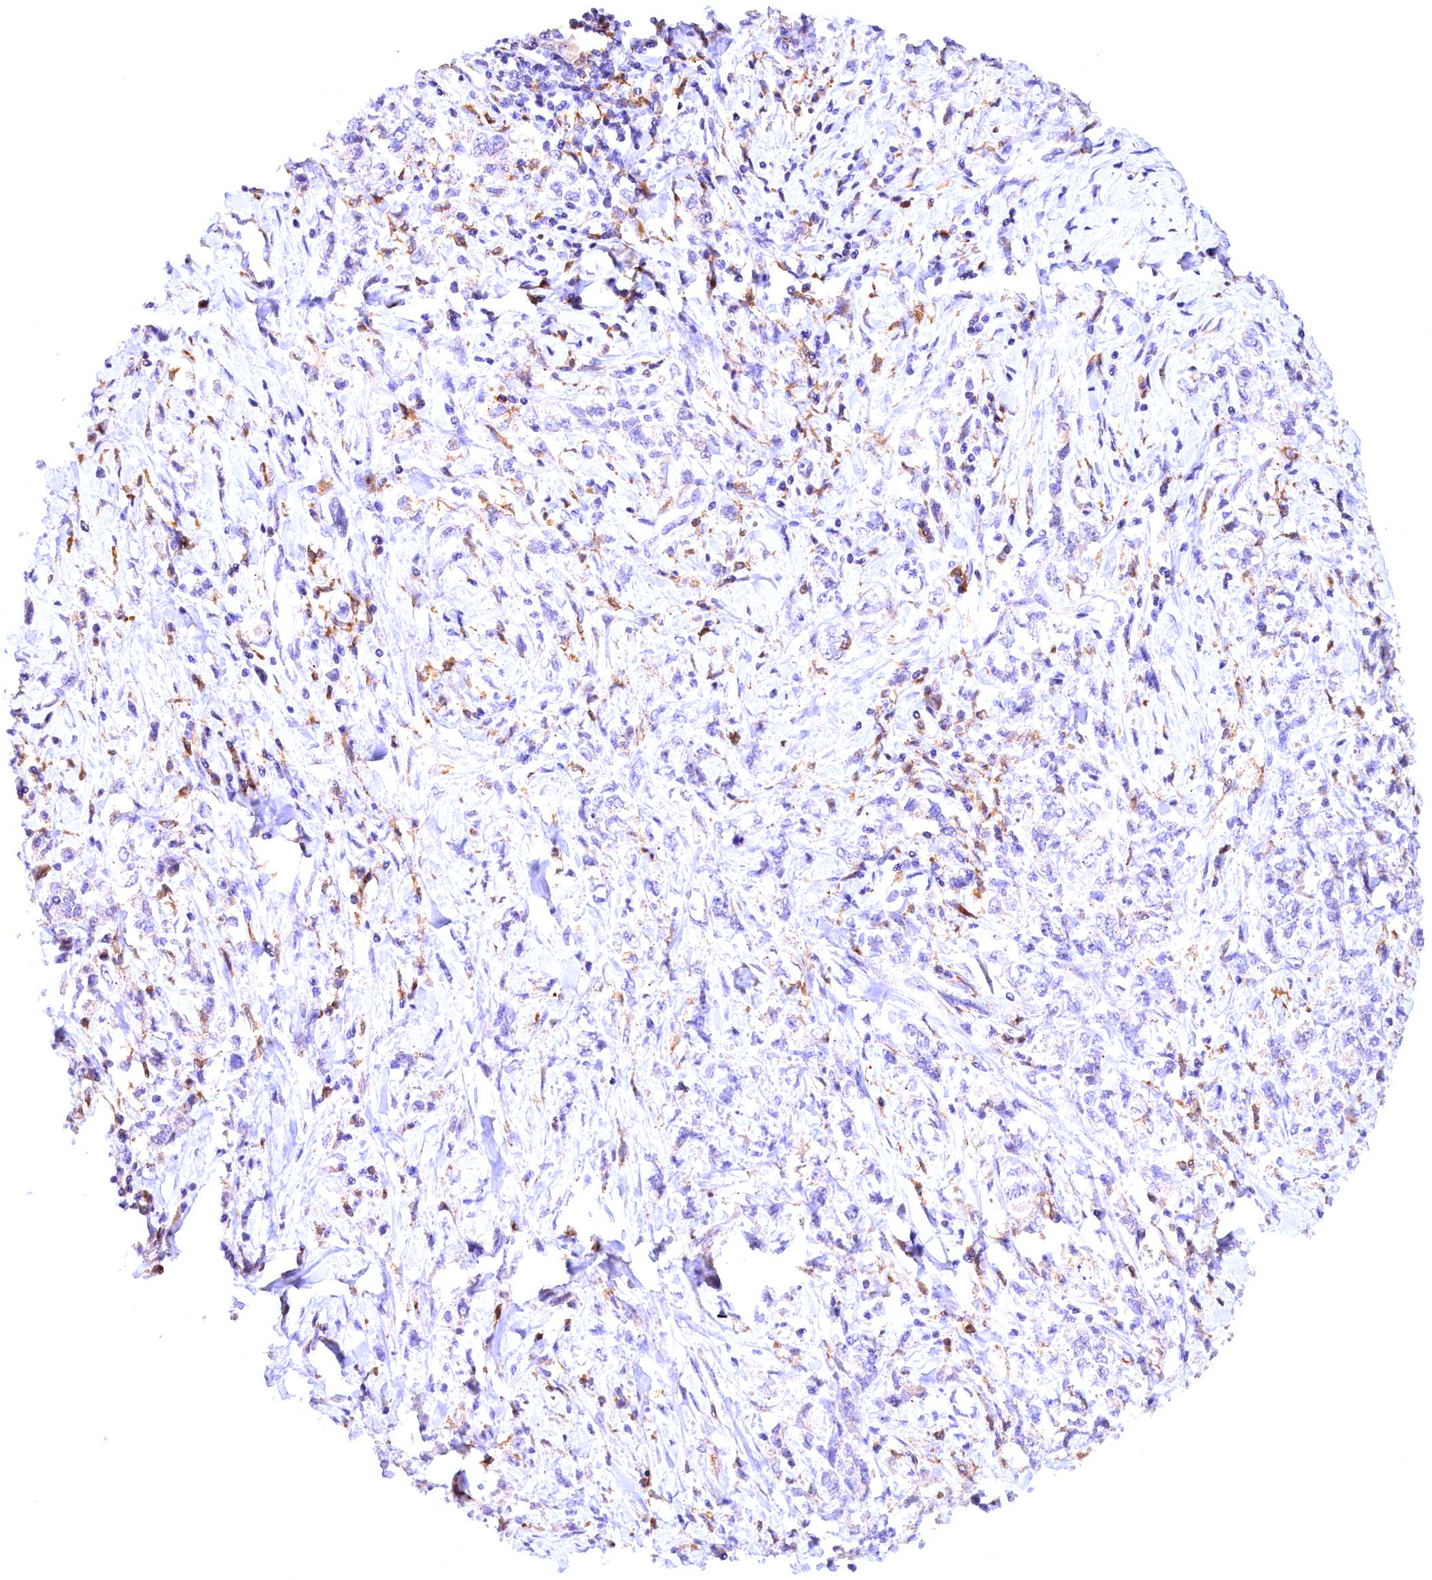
{"staining": {"intensity": "negative", "quantity": "none", "location": "none"}, "tissue": "stomach cancer", "cell_type": "Tumor cells", "image_type": "cancer", "snomed": [{"axis": "morphology", "description": "Adenocarcinoma, NOS"}, {"axis": "topography", "description": "Stomach"}], "caption": "This is a histopathology image of immunohistochemistry (IHC) staining of adenocarcinoma (stomach), which shows no staining in tumor cells.", "gene": "NAIP", "patient": {"sex": "female", "age": 76}}